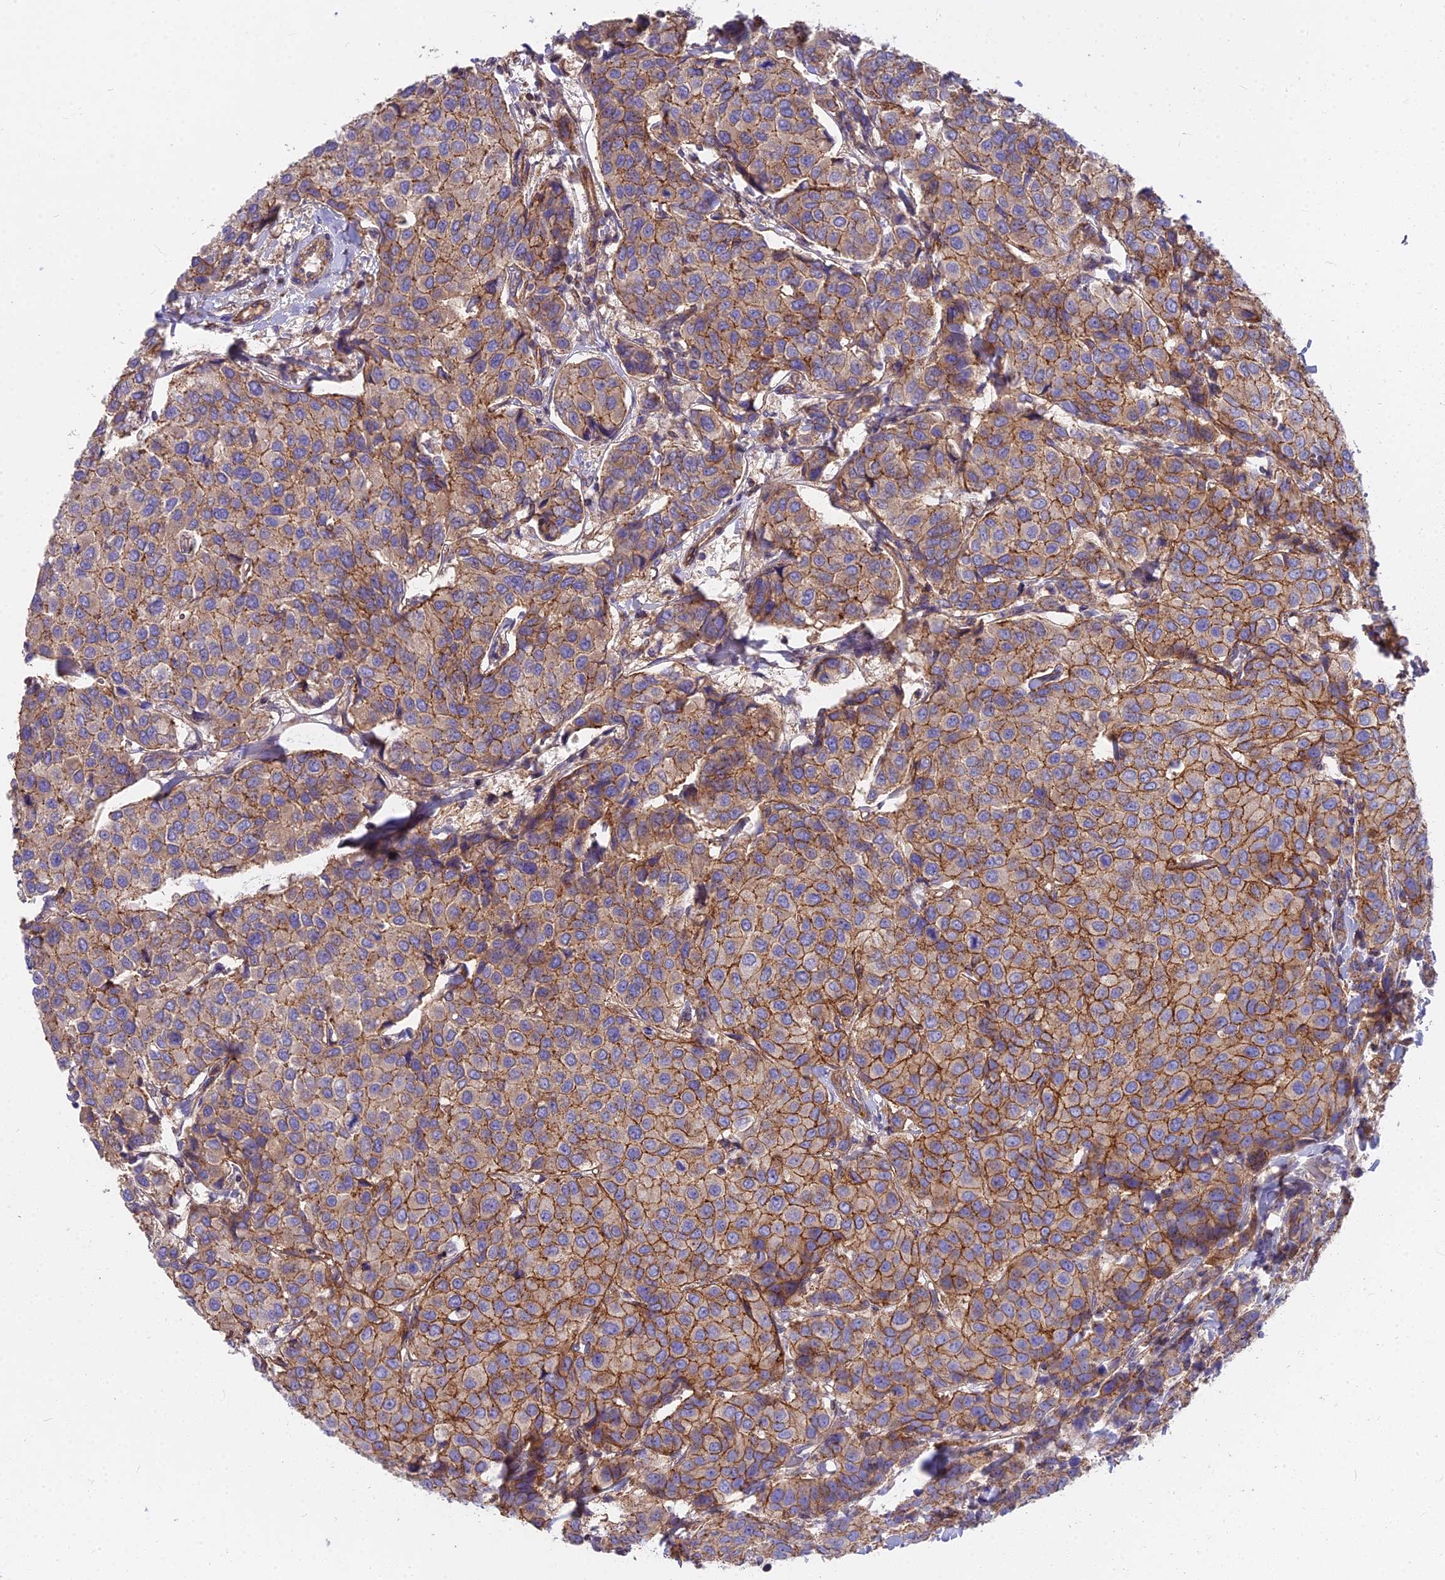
{"staining": {"intensity": "moderate", "quantity": "25%-75%", "location": "cytoplasmic/membranous"}, "tissue": "breast cancer", "cell_type": "Tumor cells", "image_type": "cancer", "snomed": [{"axis": "morphology", "description": "Duct carcinoma"}, {"axis": "topography", "description": "Breast"}], "caption": "IHC image of breast infiltrating ductal carcinoma stained for a protein (brown), which shows medium levels of moderate cytoplasmic/membranous staining in approximately 25%-75% of tumor cells.", "gene": "FRMPD1", "patient": {"sex": "female", "age": 55}}